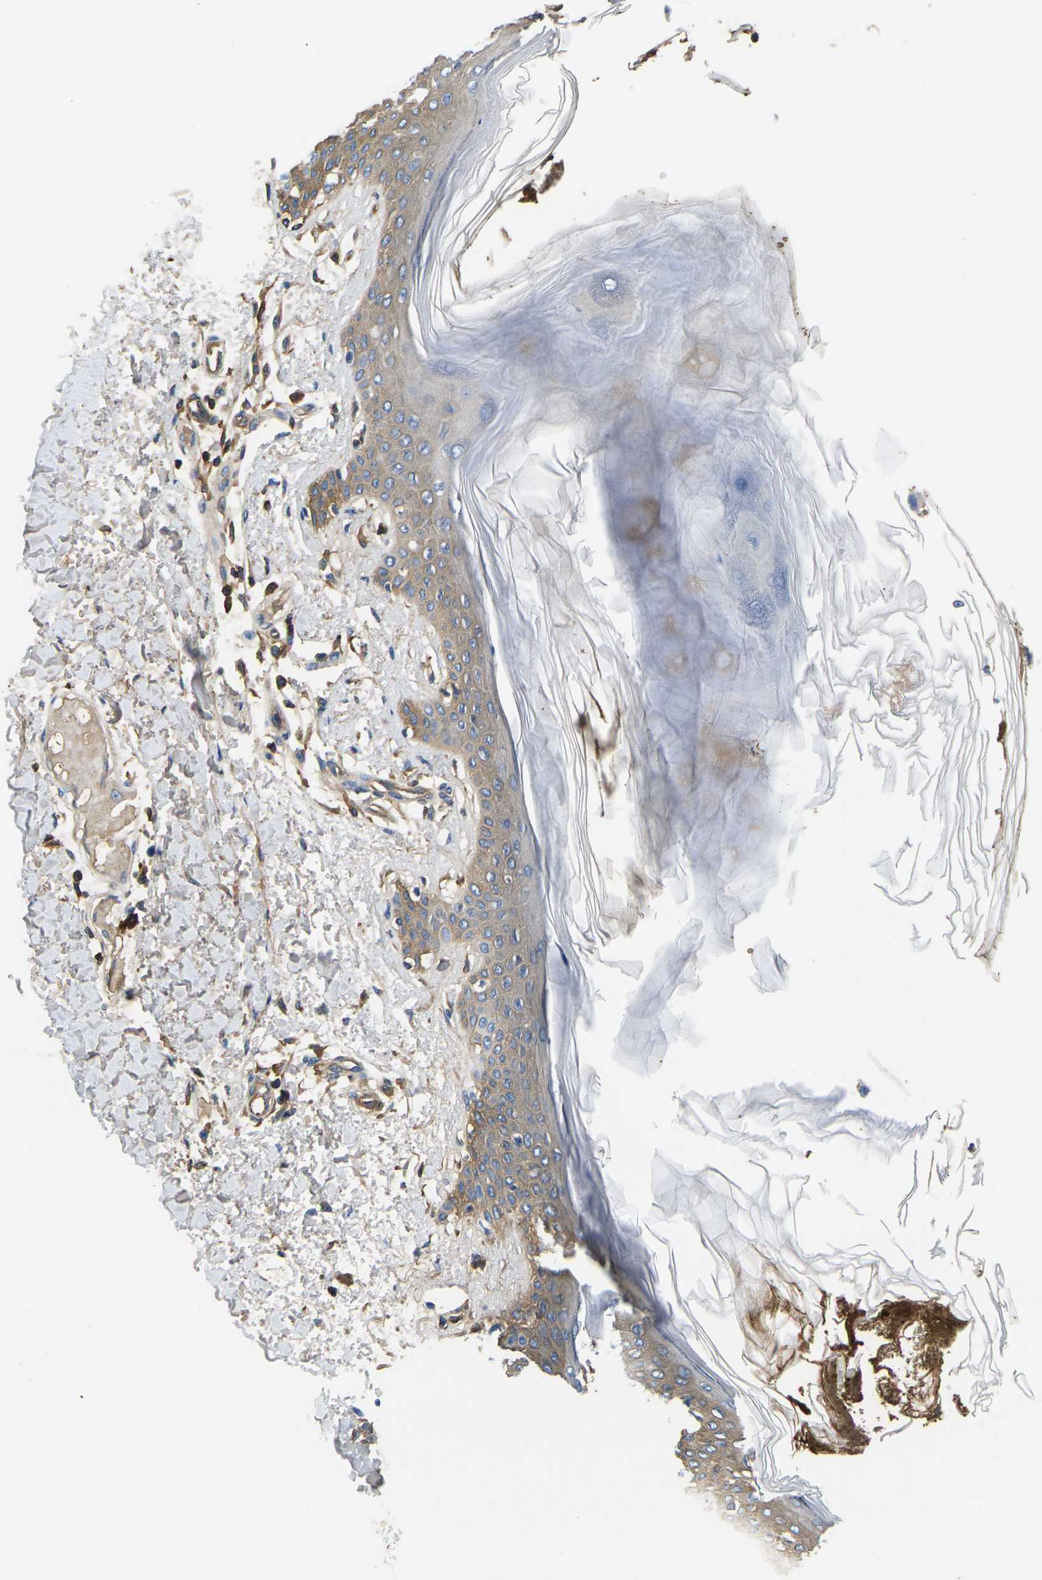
{"staining": {"intensity": "weak", "quantity": ">75%", "location": "cytoplasmic/membranous"}, "tissue": "skin", "cell_type": "Fibroblasts", "image_type": "normal", "snomed": [{"axis": "morphology", "description": "Normal tissue, NOS"}, {"axis": "topography", "description": "Skin"}], "caption": "This image displays normal skin stained with immunohistochemistry to label a protein in brown. The cytoplasmic/membranous of fibroblasts show weak positivity for the protein. Nuclei are counter-stained blue.", "gene": "GREM2", "patient": {"sex": "male", "age": 53}}